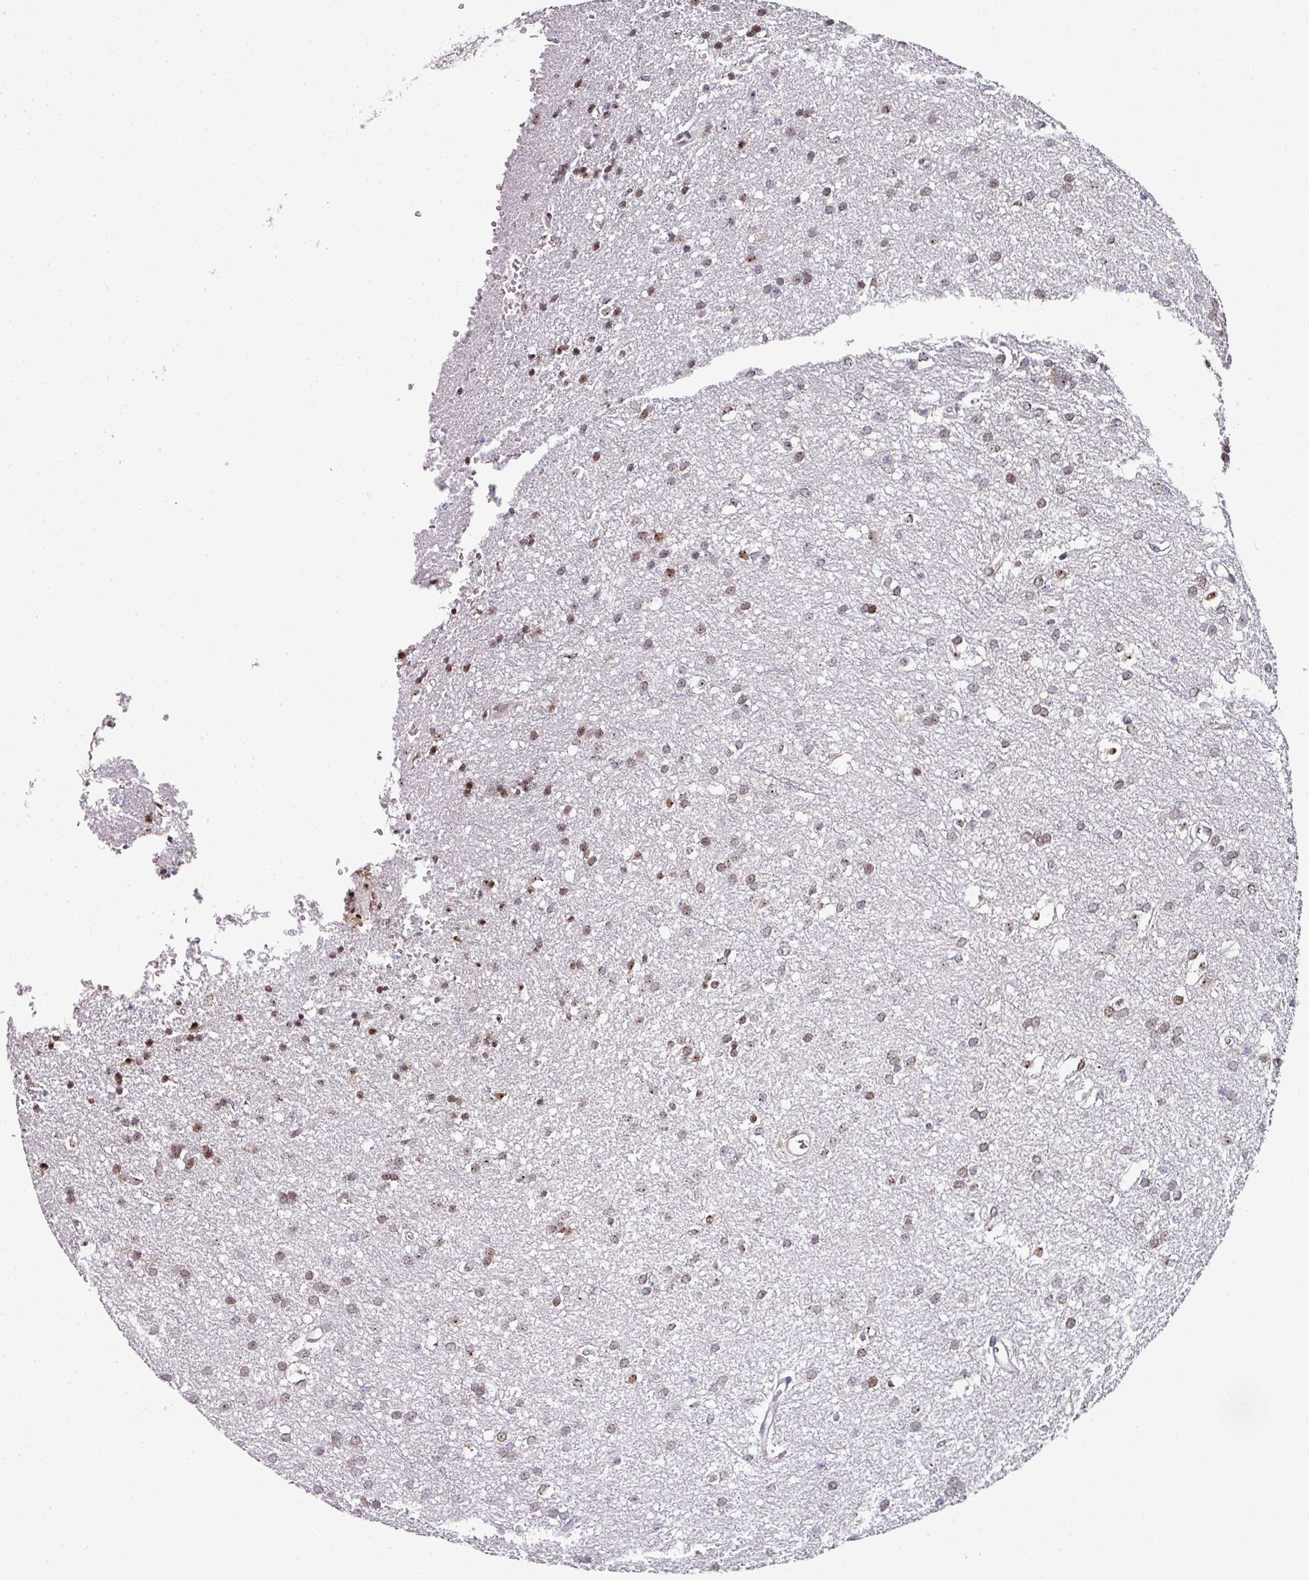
{"staining": {"intensity": "weak", "quantity": "25%-75%", "location": "nuclear"}, "tissue": "glioma", "cell_type": "Tumor cells", "image_type": "cancer", "snomed": [{"axis": "morphology", "description": "Glioma, malignant, Low grade"}, {"axis": "topography", "description": "Brain"}], "caption": "Immunohistochemical staining of glioma demonstrates low levels of weak nuclear protein staining in about 25%-75% of tumor cells.", "gene": "NACC2", "patient": {"sex": "female", "age": 33}}